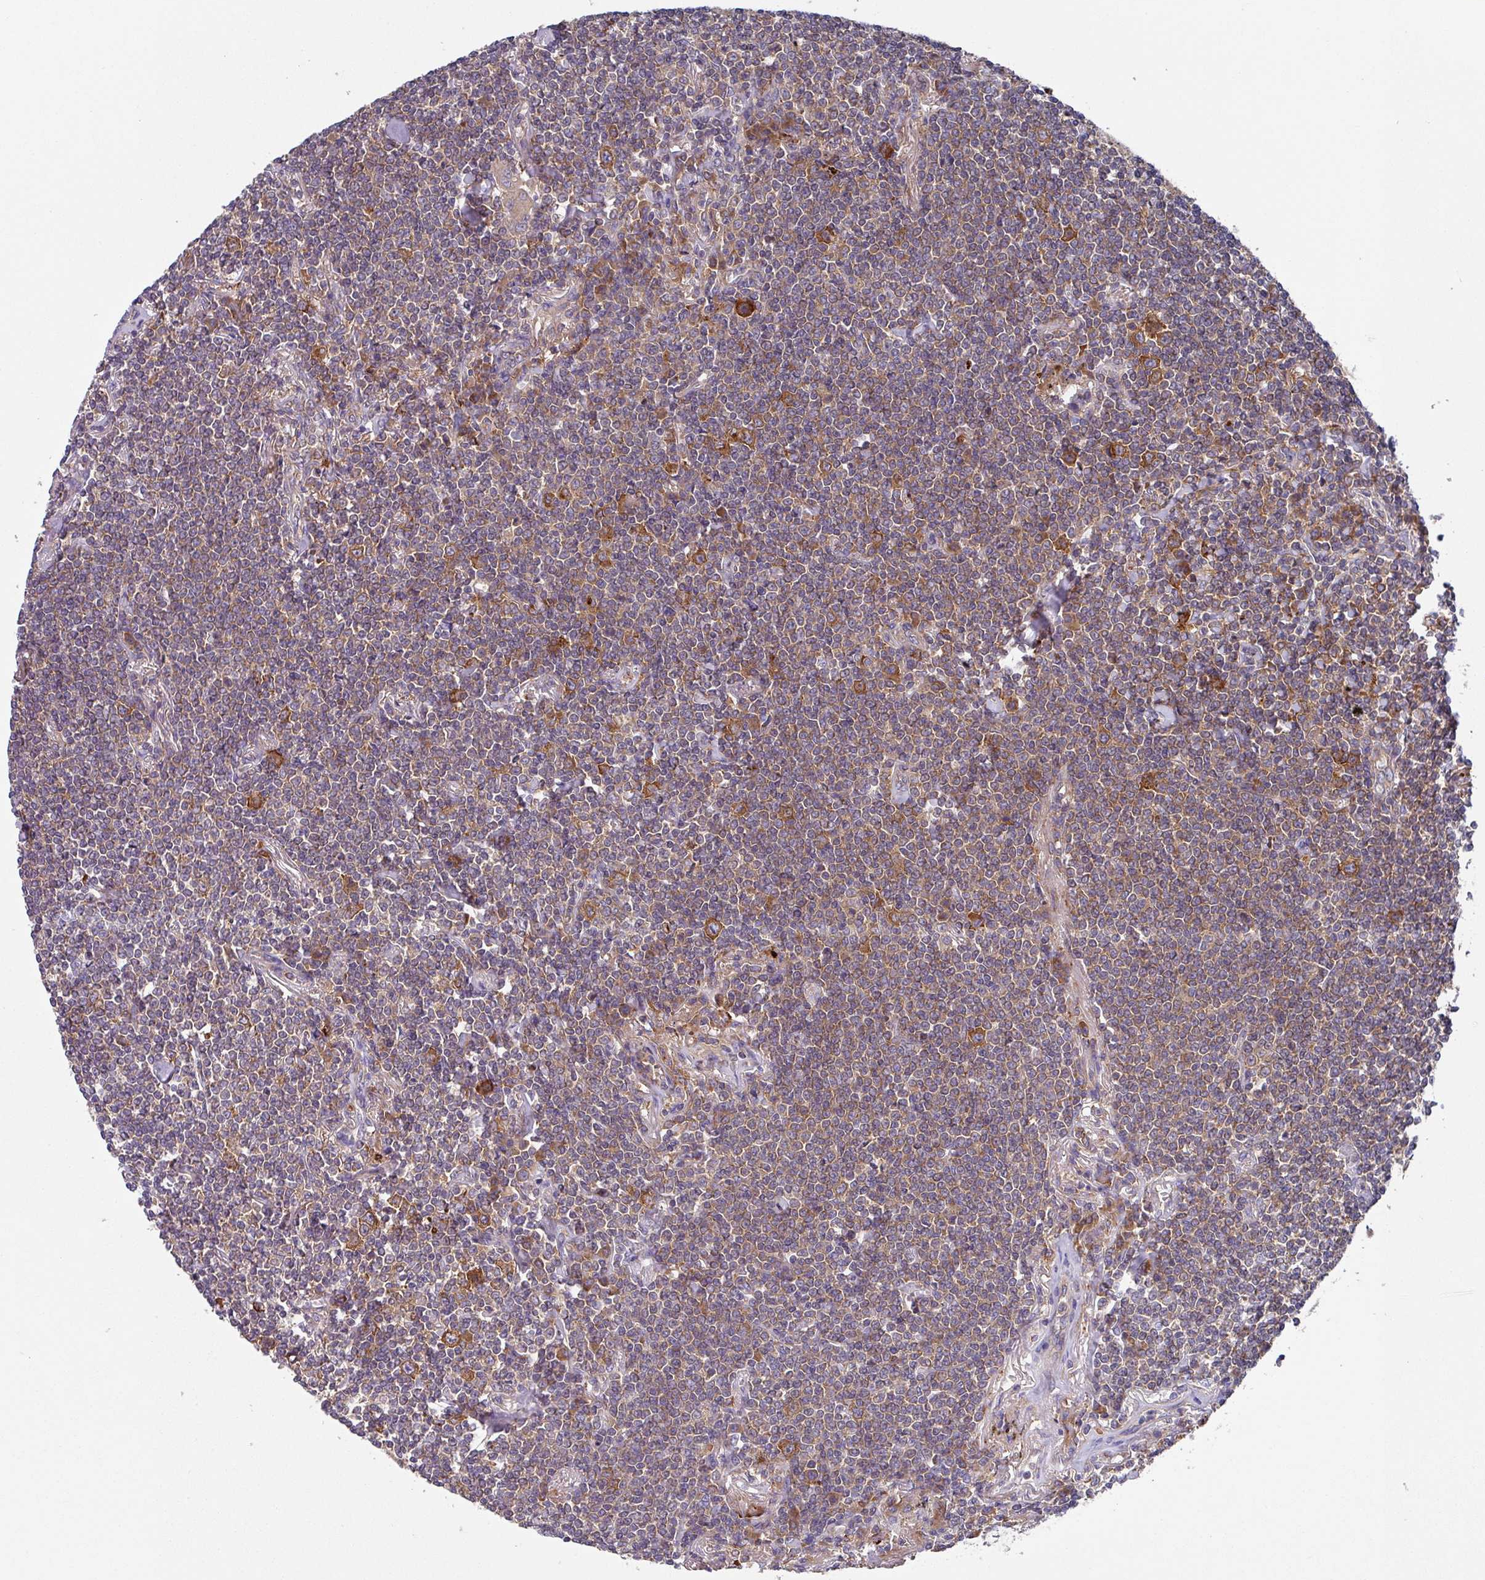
{"staining": {"intensity": "moderate", "quantity": "25%-75%", "location": "cytoplasmic/membranous"}, "tissue": "lymphoma", "cell_type": "Tumor cells", "image_type": "cancer", "snomed": [{"axis": "morphology", "description": "Malignant lymphoma, non-Hodgkin's type, Low grade"}, {"axis": "topography", "description": "Lung"}], "caption": "High-power microscopy captured an immunohistochemistry photomicrograph of lymphoma, revealing moderate cytoplasmic/membranous staining in approximately 25%-75% of tumor cells.", "gene": "EIF4B", "patient": {"sex": "female", "age": 71}}